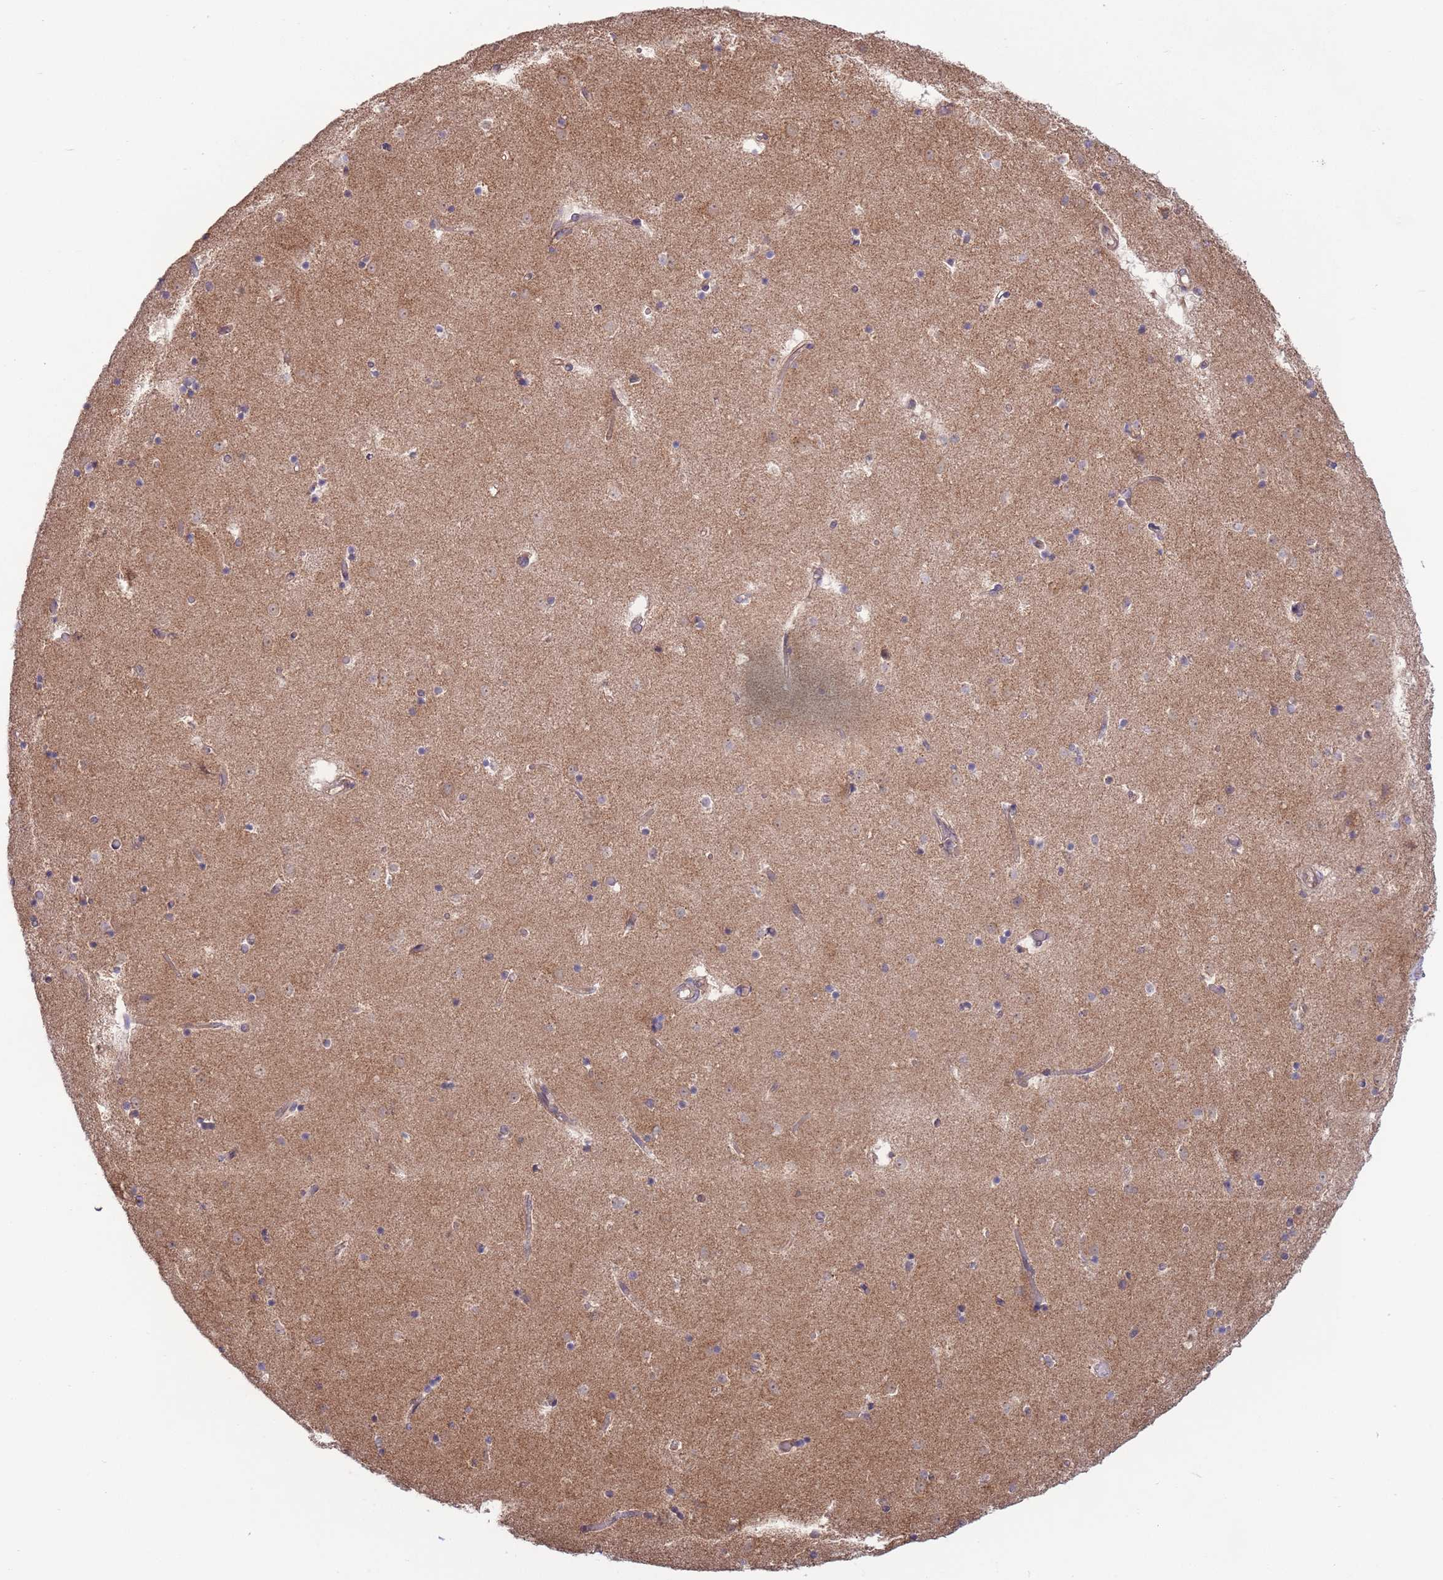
{"staining": {"intensity": "negative", "quantity": "none", "location": "none"}, "tissue": "caudate", "cell_type": "Glial cells", "image_type": "normal", "snomed": [{"axis": "morphology", "description": "Normal tissue, NOS"}, {"axis": "topography", "description": "Lateral ventricle wall"}], "caption": "The immunohistochemistry photomicrograph has no significant staining in glial cells of caudate.", "gene": "ALS2CL", "patient": {"sex": "female", "age": 52}}